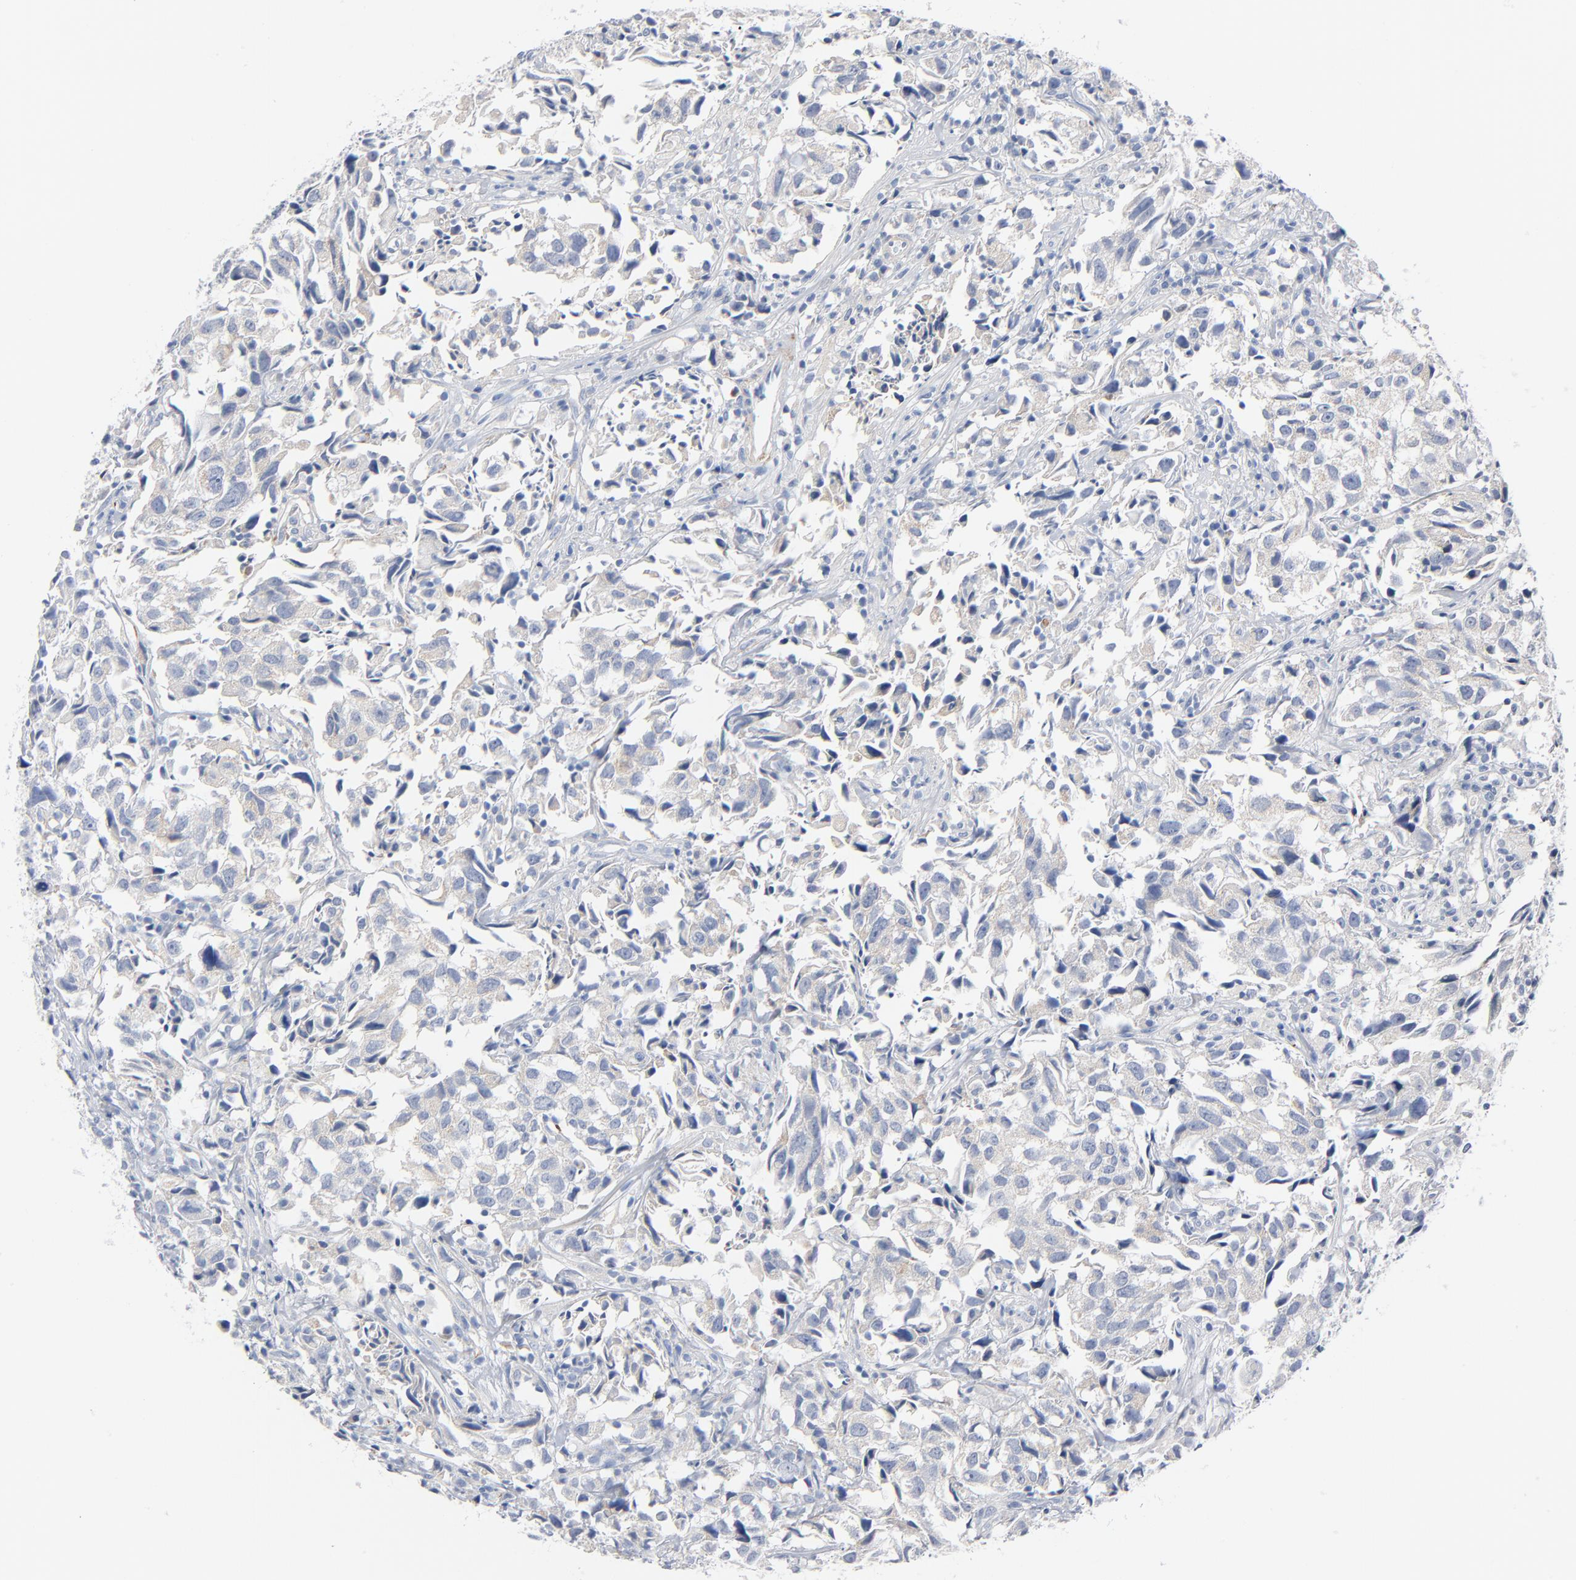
{"staining": {"intensity": "negative", "quantity": "none", "location": "none"}, "tissue": "urothelial cancer", "cell_type": "Tumor cells", "image_type": "cancer", "snomed": [{"axis": "morphology", "description": "Urothelial carcinoma, High grade"}, {"axis": "topography", "description": "Urinary bladder"}], "caption": "IHC histopathology image of neoplastic tissue: human urothelial cancer stained with DAB (3,3'-diaminobenzidine) reveals no significant protein expression in tumor cells. Brightfield microscopy of IHC stained with DAB (3,3'-diaminobenzidine) (brown) and hematoxylin (blue), captured at high magnification.", "gene": "IFT43", "patient": {"sex": "female", "age": 75}}